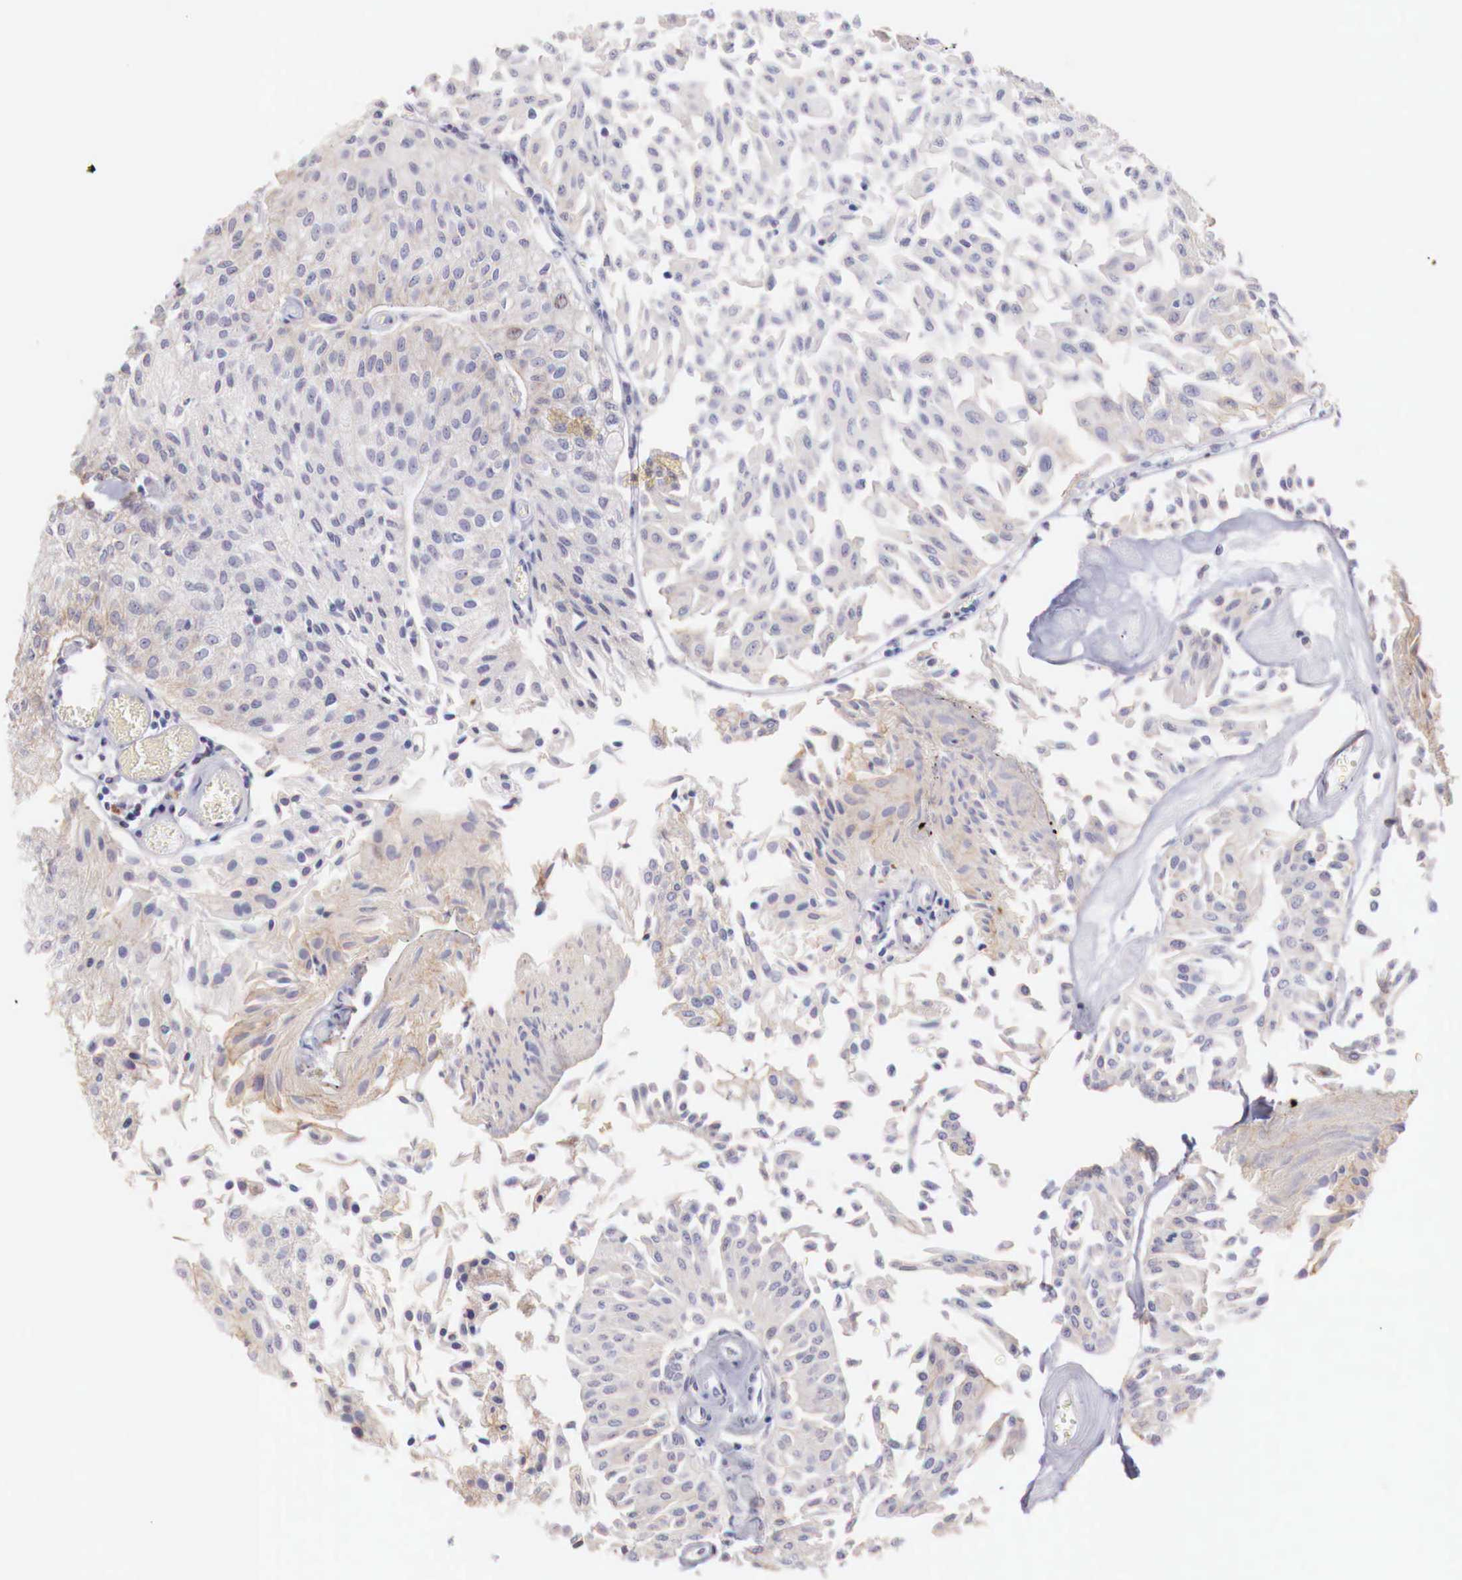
{"staining": {"intensity": "weak", "quantity": "<25%", "location": "cytoplasmic/membranous"}, "tissue": "urothelial cancer", "cell_type": "Tumor cells", "image_type": "cancer", "snomed": [{"axis": "morphology", "description": "Urothelial carcinoma, Low grade"}, {"axis": "topography", "description": "Urinary bladder"}], "caption": "High power microscopy histopathology image of an immunohistochemistry histopathology image of urothelial cancer, revealing no significant expression in tumor cells.", "gene": "XPNPEP2", "patient": {"sex": "male", "age": 86}}